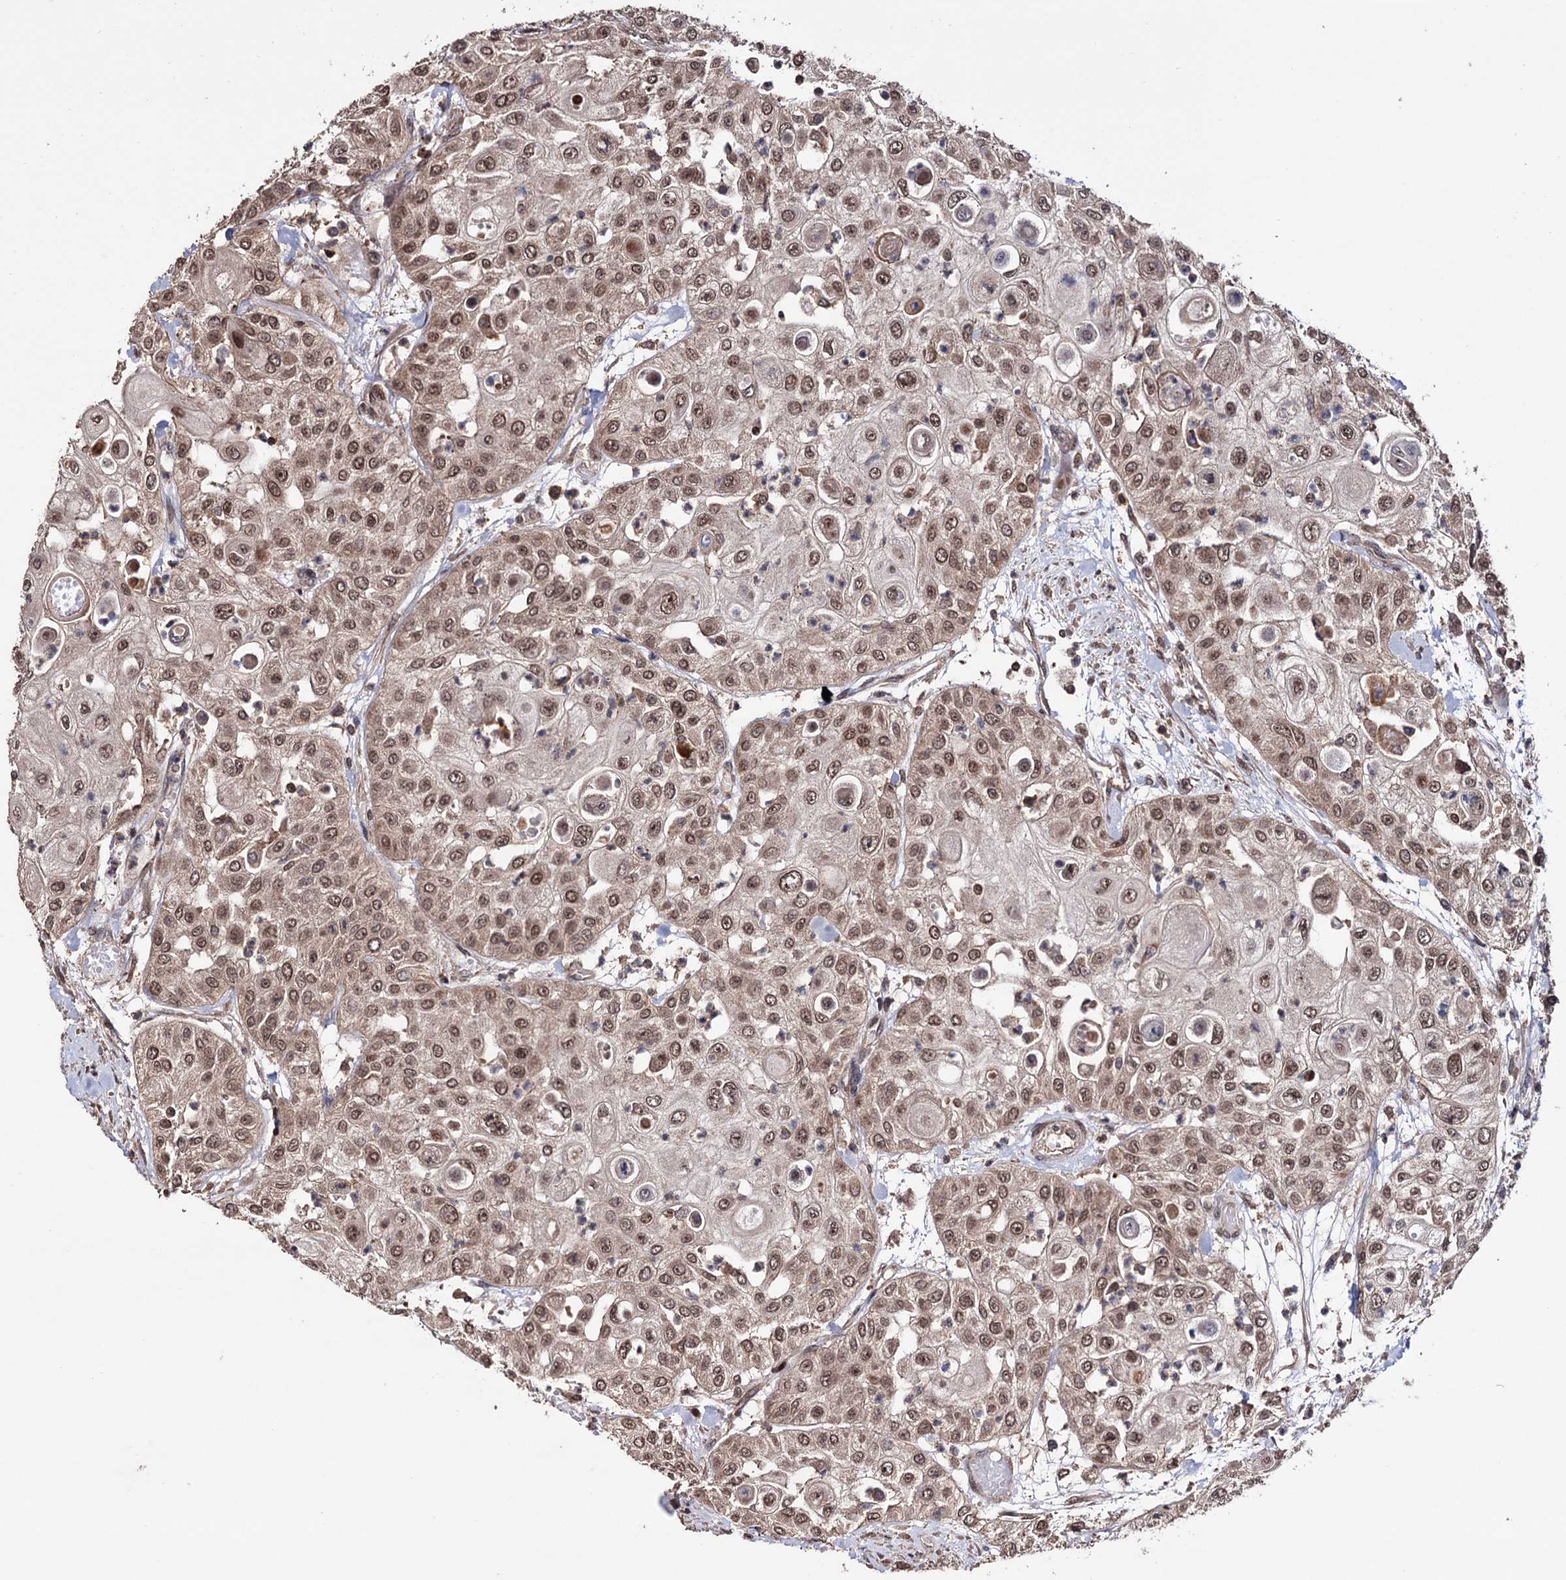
{"staining": {"intensity": "moderate", "quantity": ">75%", "location": "cytoplasmic/membranous,nuclear"}, "tissue": "urothelial cancer", "cell_type": "Tumor cells", "image_type": "cancer", "snomed": [{"axis": "morphology", "description": "Urothelial carcinoma, High grade"}, {"axis": "topography", "description": "Urinary bladder"}], "caption": "DAB (3,3'-diaminobenzidine) immunohistochemical staining of urothelial carcinoma (high-grade) demonstrates moderate cytoplasmic/membranous and nuclear protein staining in about >75% of tumor cells.", "gene": "KLF5", "patient": {"sex": "female", "age": 79}}